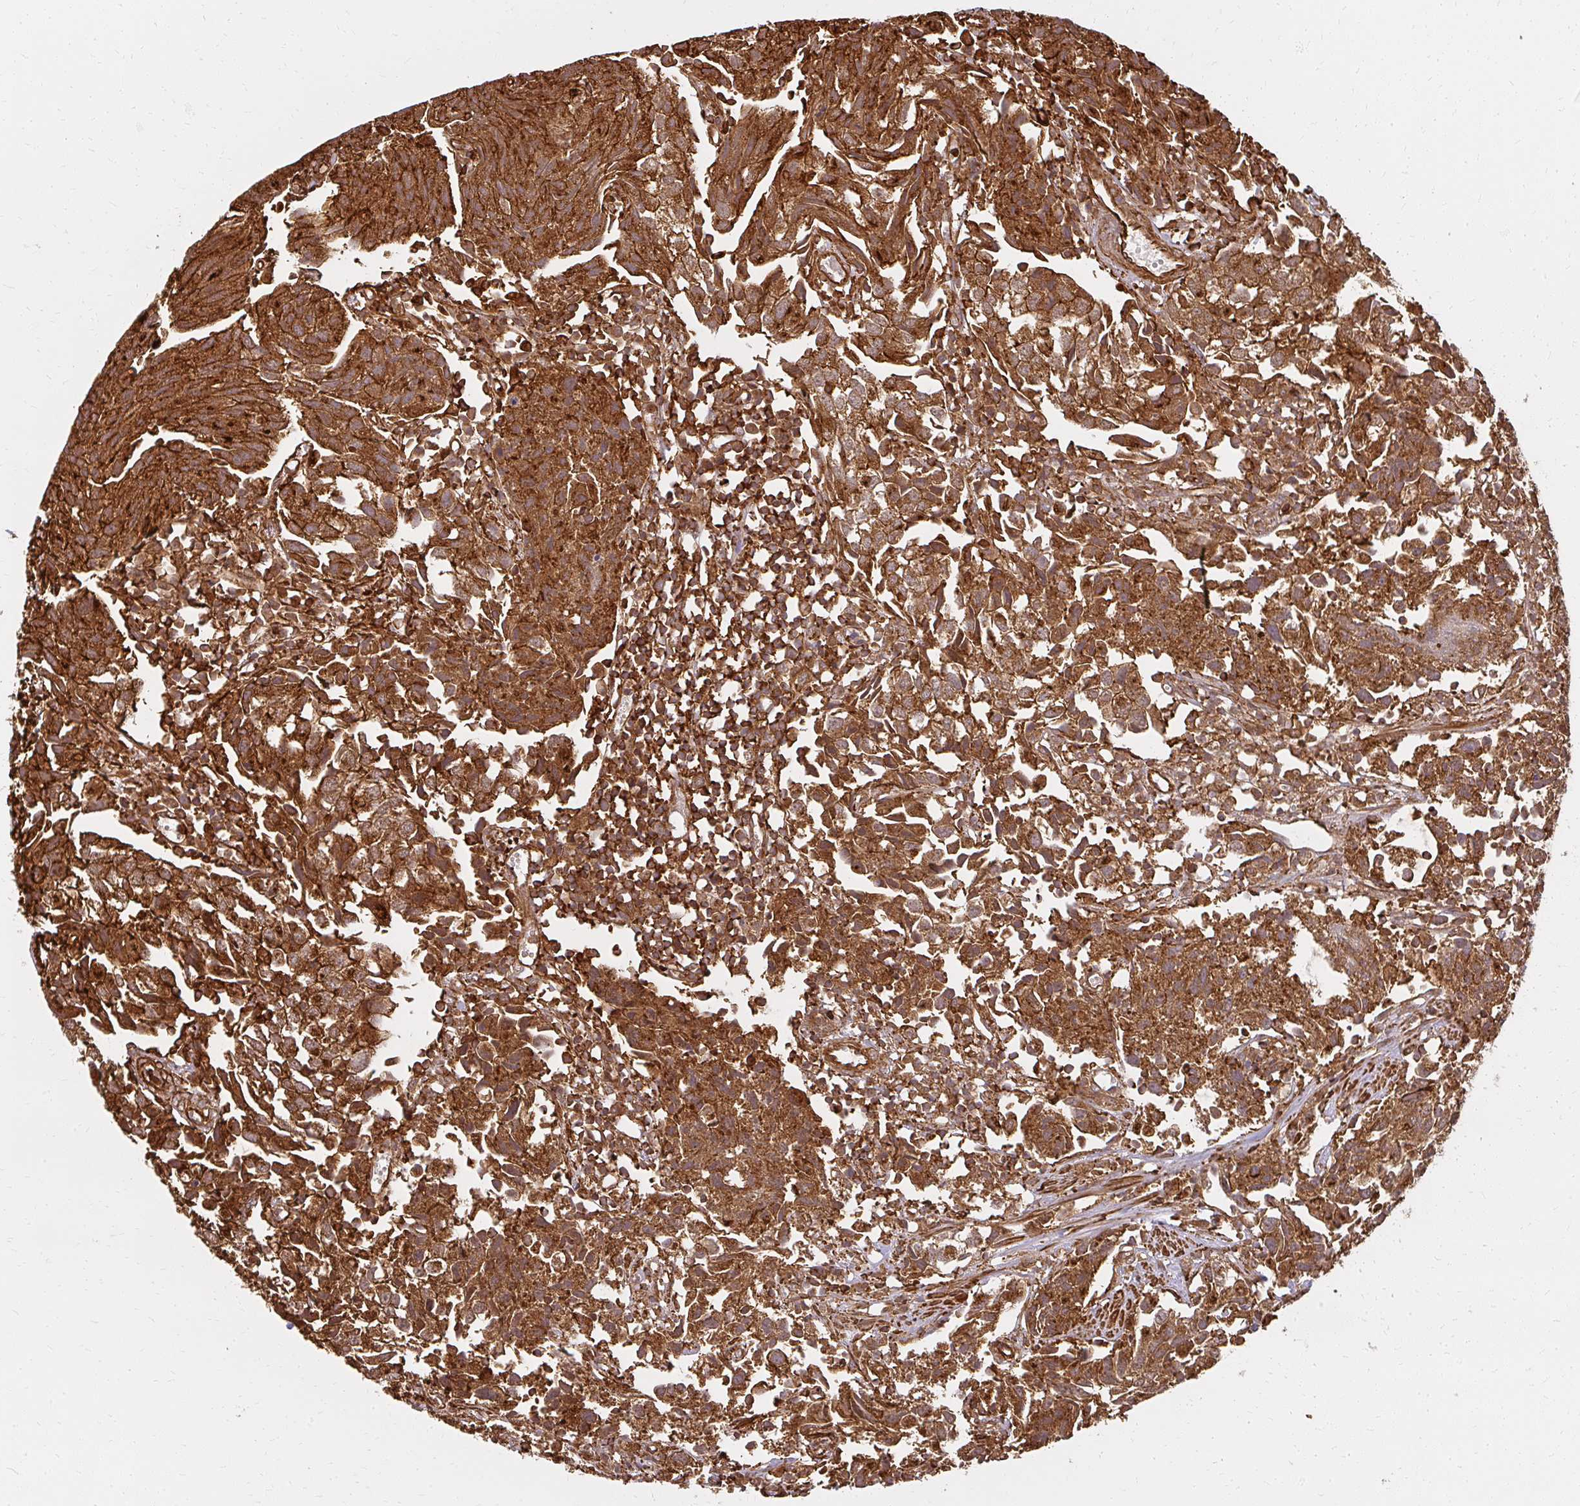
{"staining": {"intensity": "moderate", "quantity": ">75%", "location": "cytoplasmic/membranous"}, "tissue": "urothelial cancer", "cell_type": "Tumor cells", "image_type": "cancer", "snomed": [{"axis": "morphology", "description": "Urothelial carcinoma, High grade"}, {"axis": "topography", "description": "Urinary bladder"}], "caption": "A photomicrograph showing moderate cytoplasmic/membranous staining in approximately >75% of tumor cells in urothelial cancer, as visualized by brown immunohistochemical staining.", "gene": "GNS", "patient": {"sex": "female", "age": 75}}